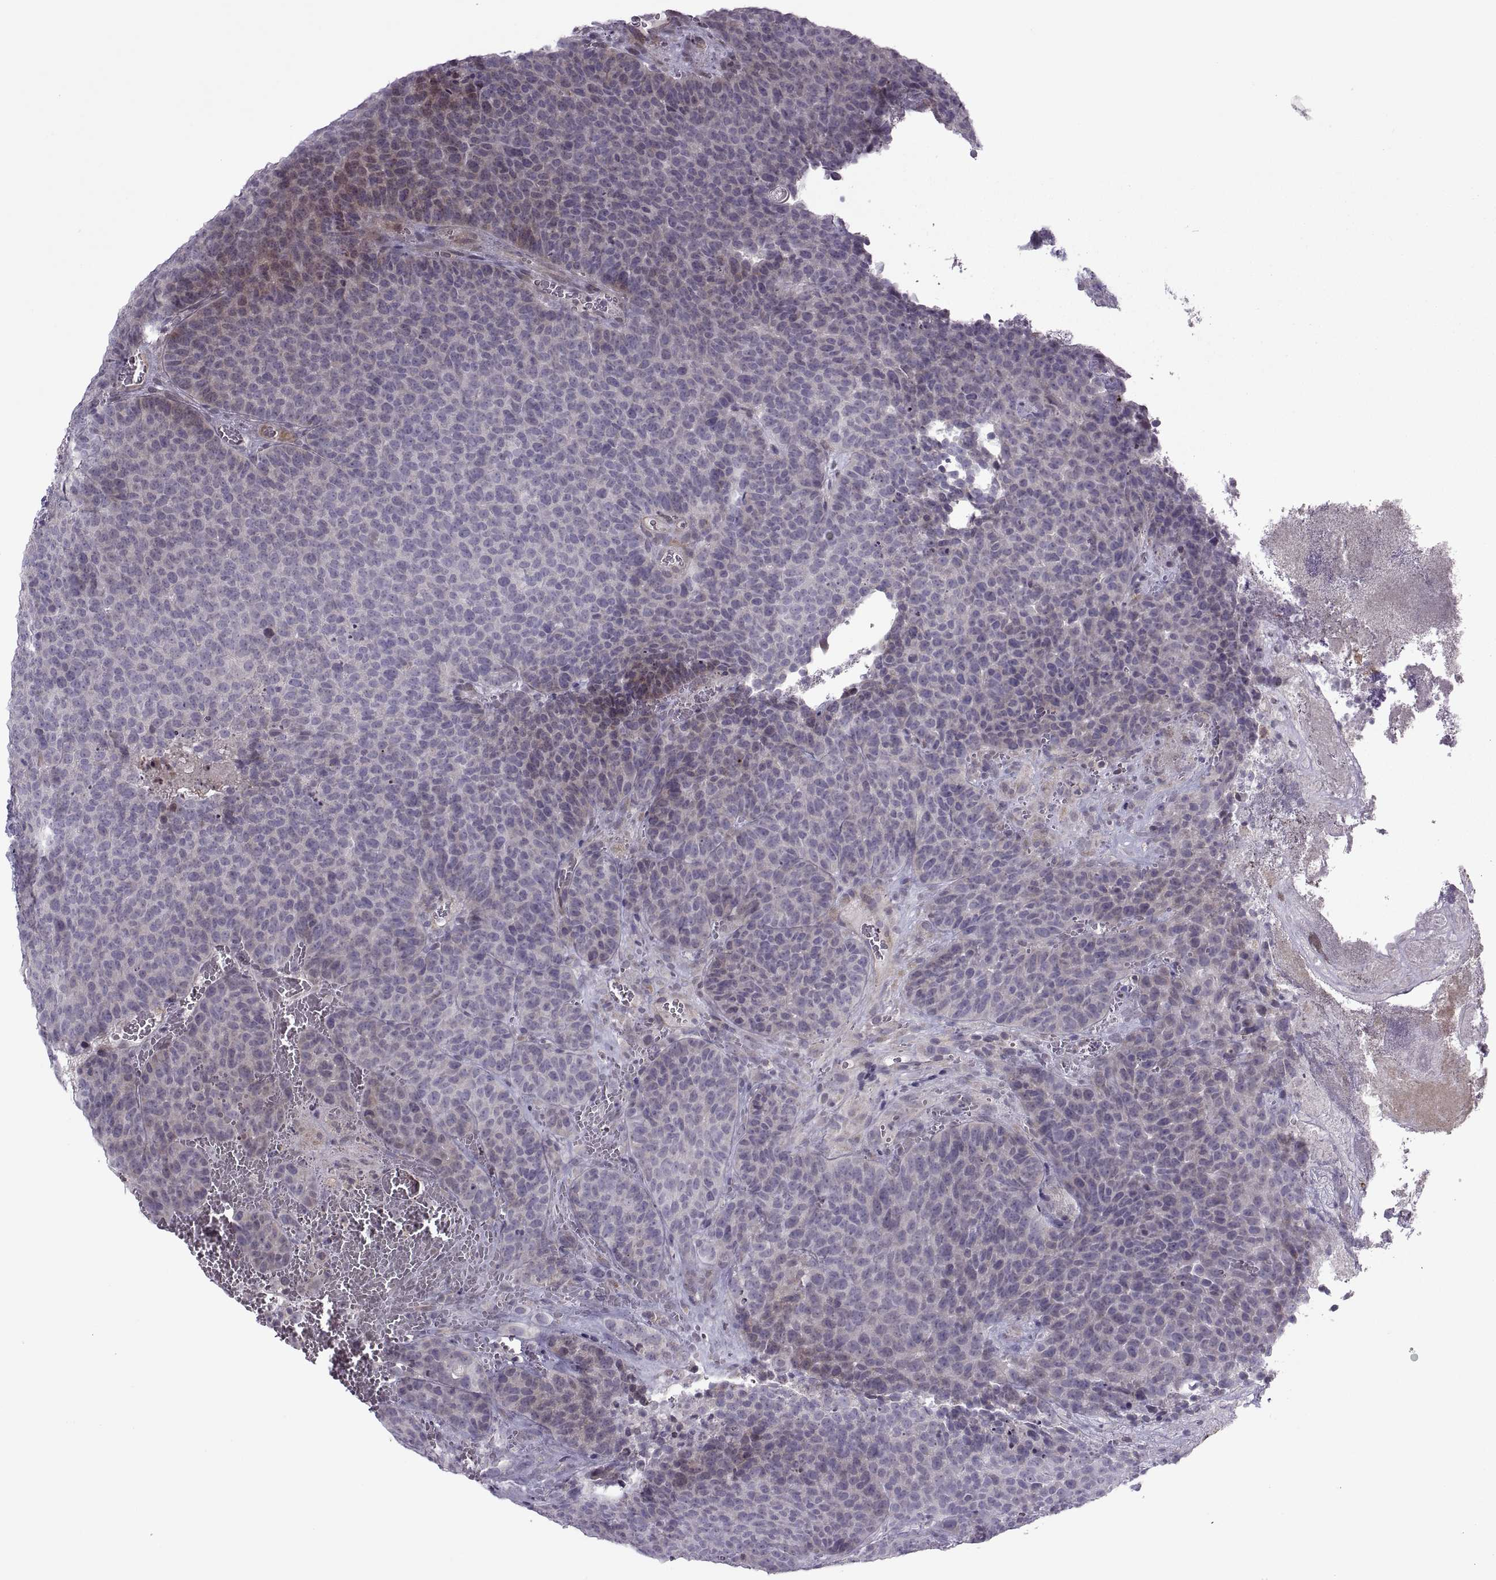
{"staining": {"intensity": "weak", "quantity": "<25%", "location": "cytoplasmic/membranous"}, "tissue": "urothelial cancer", "cell_type": "Tumor cells", "image_type": "cancer", "snomed": [{"axis": "morphology", "description": "Urothelial carcinoma, Low grade"}, {"axis": "topography", "description": "Urinary bladder"}], "caption": "Tumor cells are negative for brown protein staining in urothelial cancer.", "gene": "ODF3", "patient": {"sex": "female", "age": 62}}